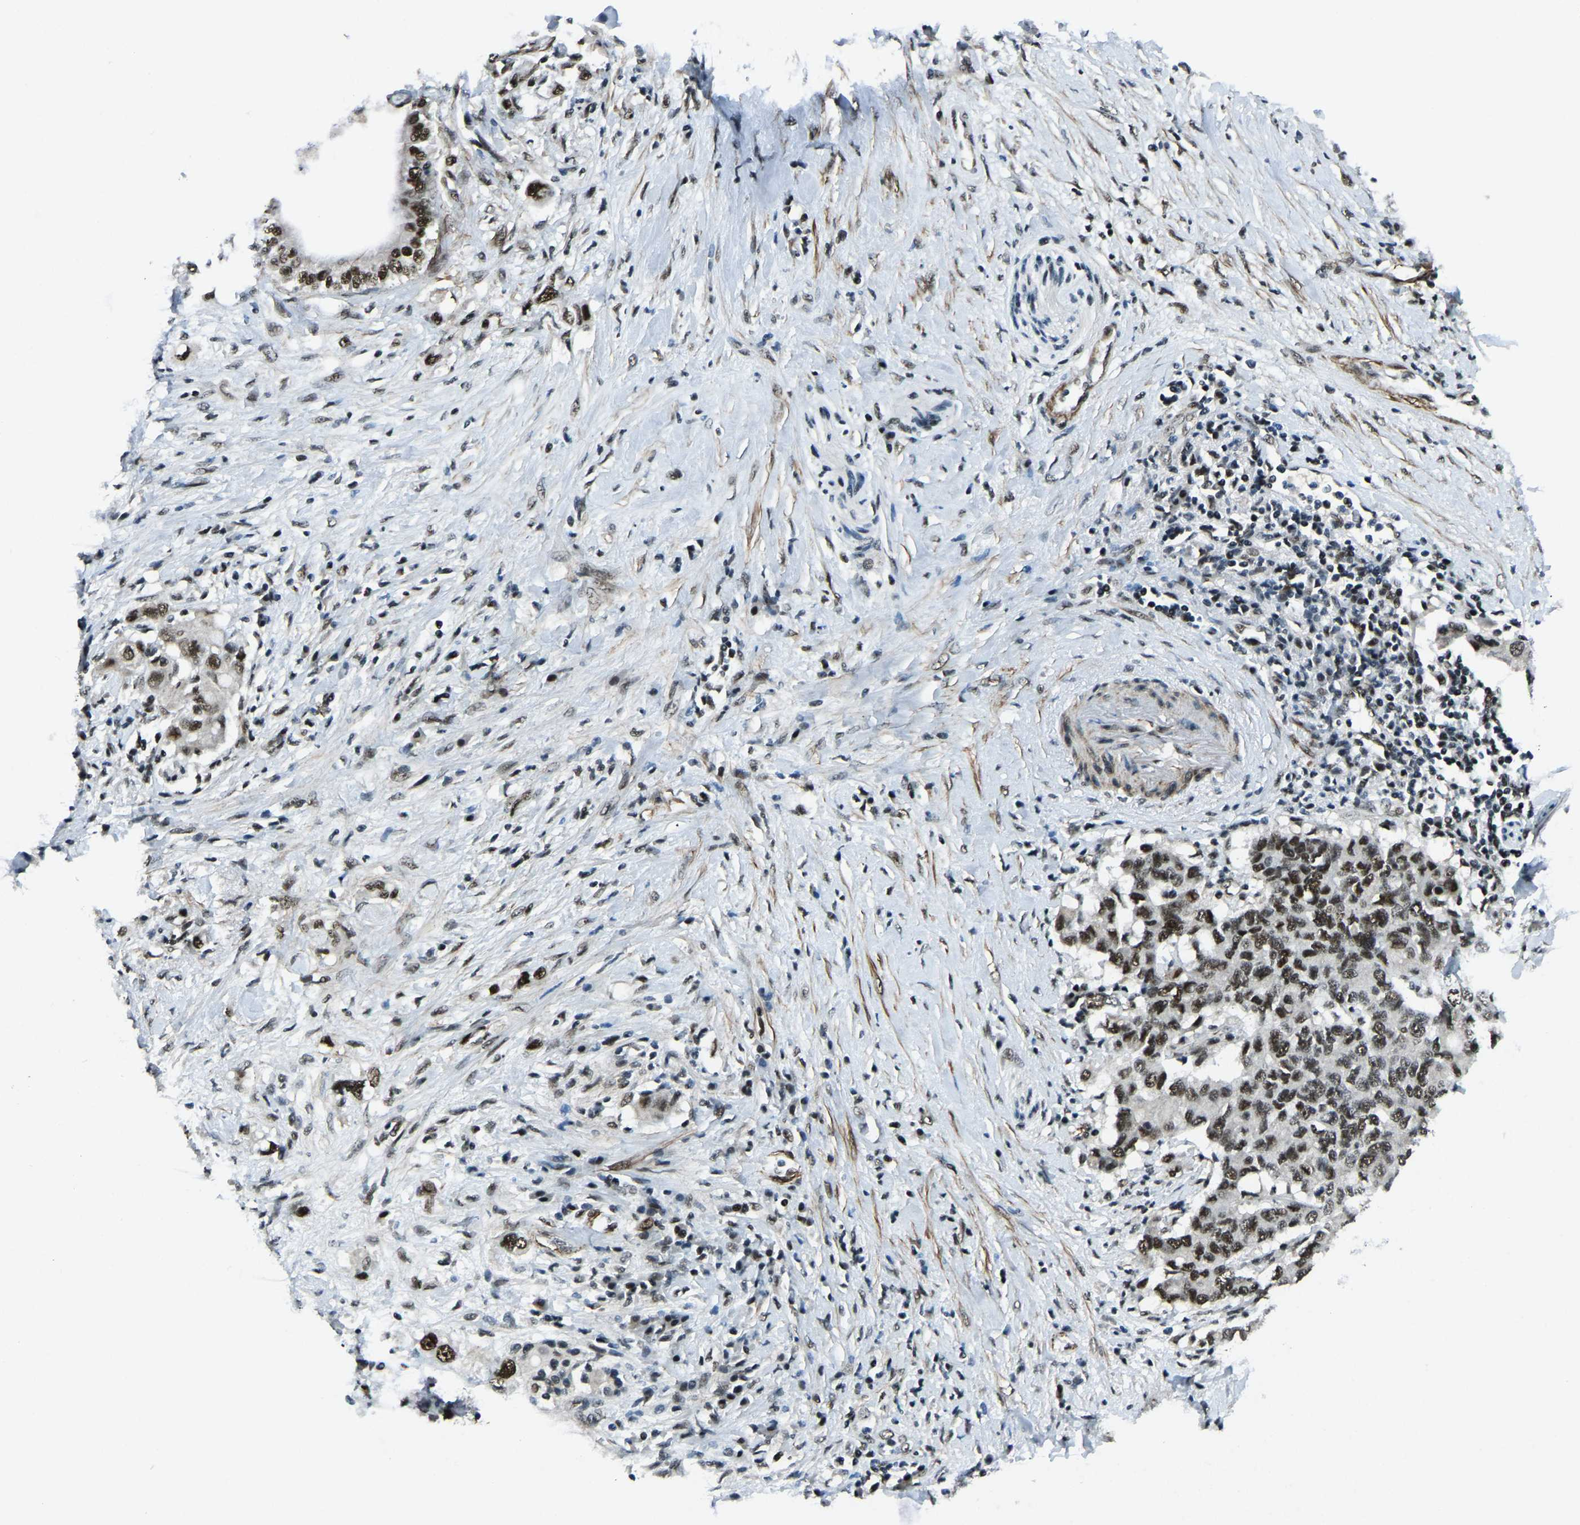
{"staining": {"intensity": "moderate", "quantity": ">75%", "location": "nuclear"}, "tissue": "pancreatic cancer", "cell_type": "Tumor cells", "image_type": "cancer", "snomed": [{"axis": "morphology", "description": "Adenocarcinoma, NOS"}, {"axis": "topography", "description": "Pancreas"}], "caption": "Pancreatic cancer (adenocarcinoma) stained with DAB (3,3'-diaminobenzidine) immunohistochemistry (IHC) exhibits medium levels of moderate nuclear expression in about >75% of tumor cells. The protein is stained brown, and the nuclei are stained in blue (DAB IHC with brightfield microscopy, high magnification).", "gene": "PRCC", "patient": {"sex": "female", "age": 56}}